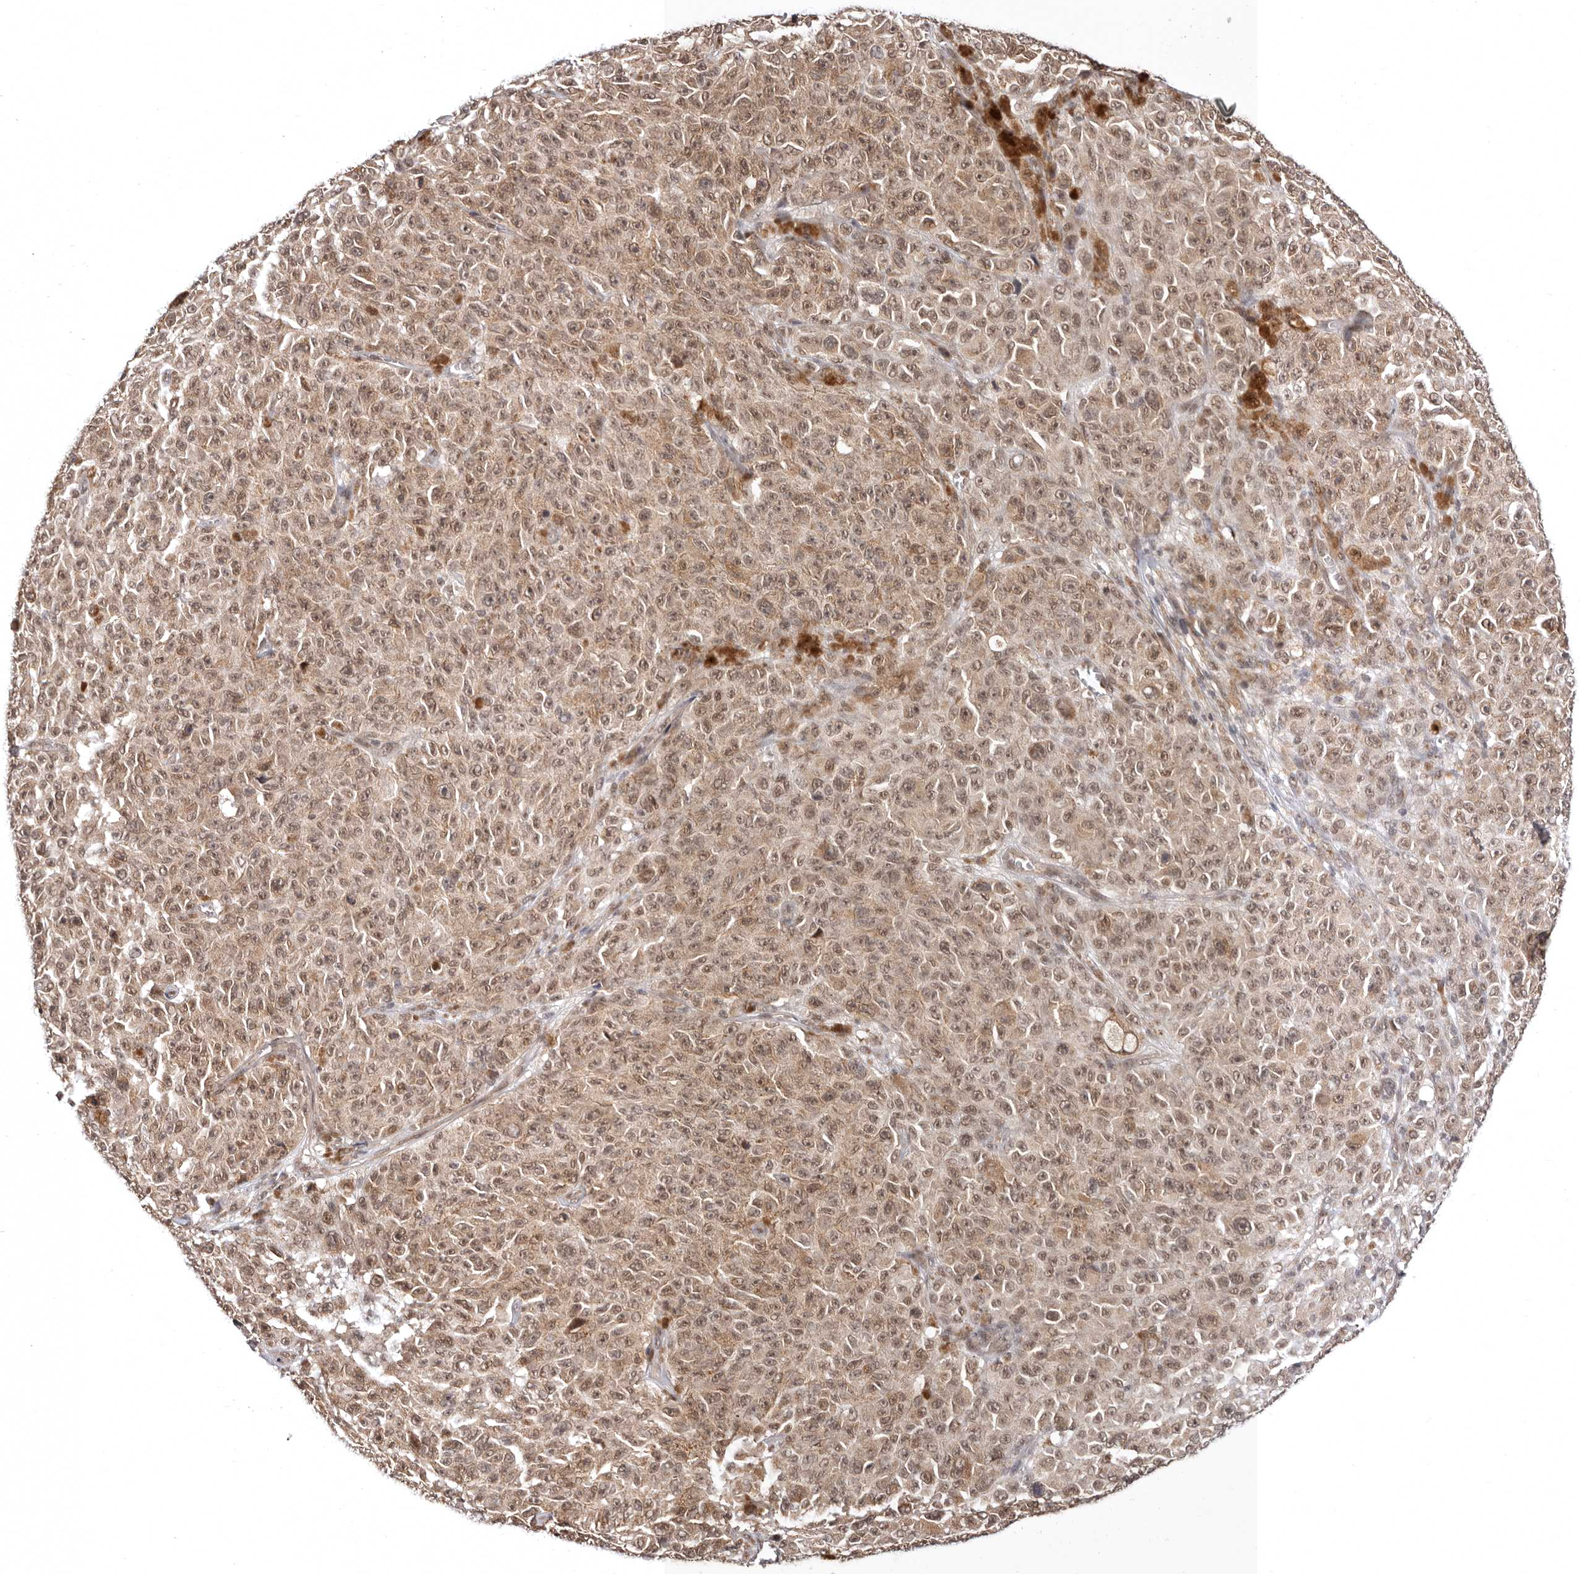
{"staining": {"intensity": "weak", "quantity": ">75%", "location": "cytoplasmic/membranous,nuclear"}, "tissue": "melanoma", "cell_type": "Tumor cells", "image_type": "cancer", "snomed": [{"axis": "morphology", "description": "Malignant melanoma, NOS"}, {"axis": "topography", "description": "Skin"}], "caption": "Tumor cells demonstrate weak cytoplasmic/membranous and nuclear expression in approximately >75% of cells in malignant melanoma.", "gene": "MED8", "patient": {"sex": "female", "age": 82}}